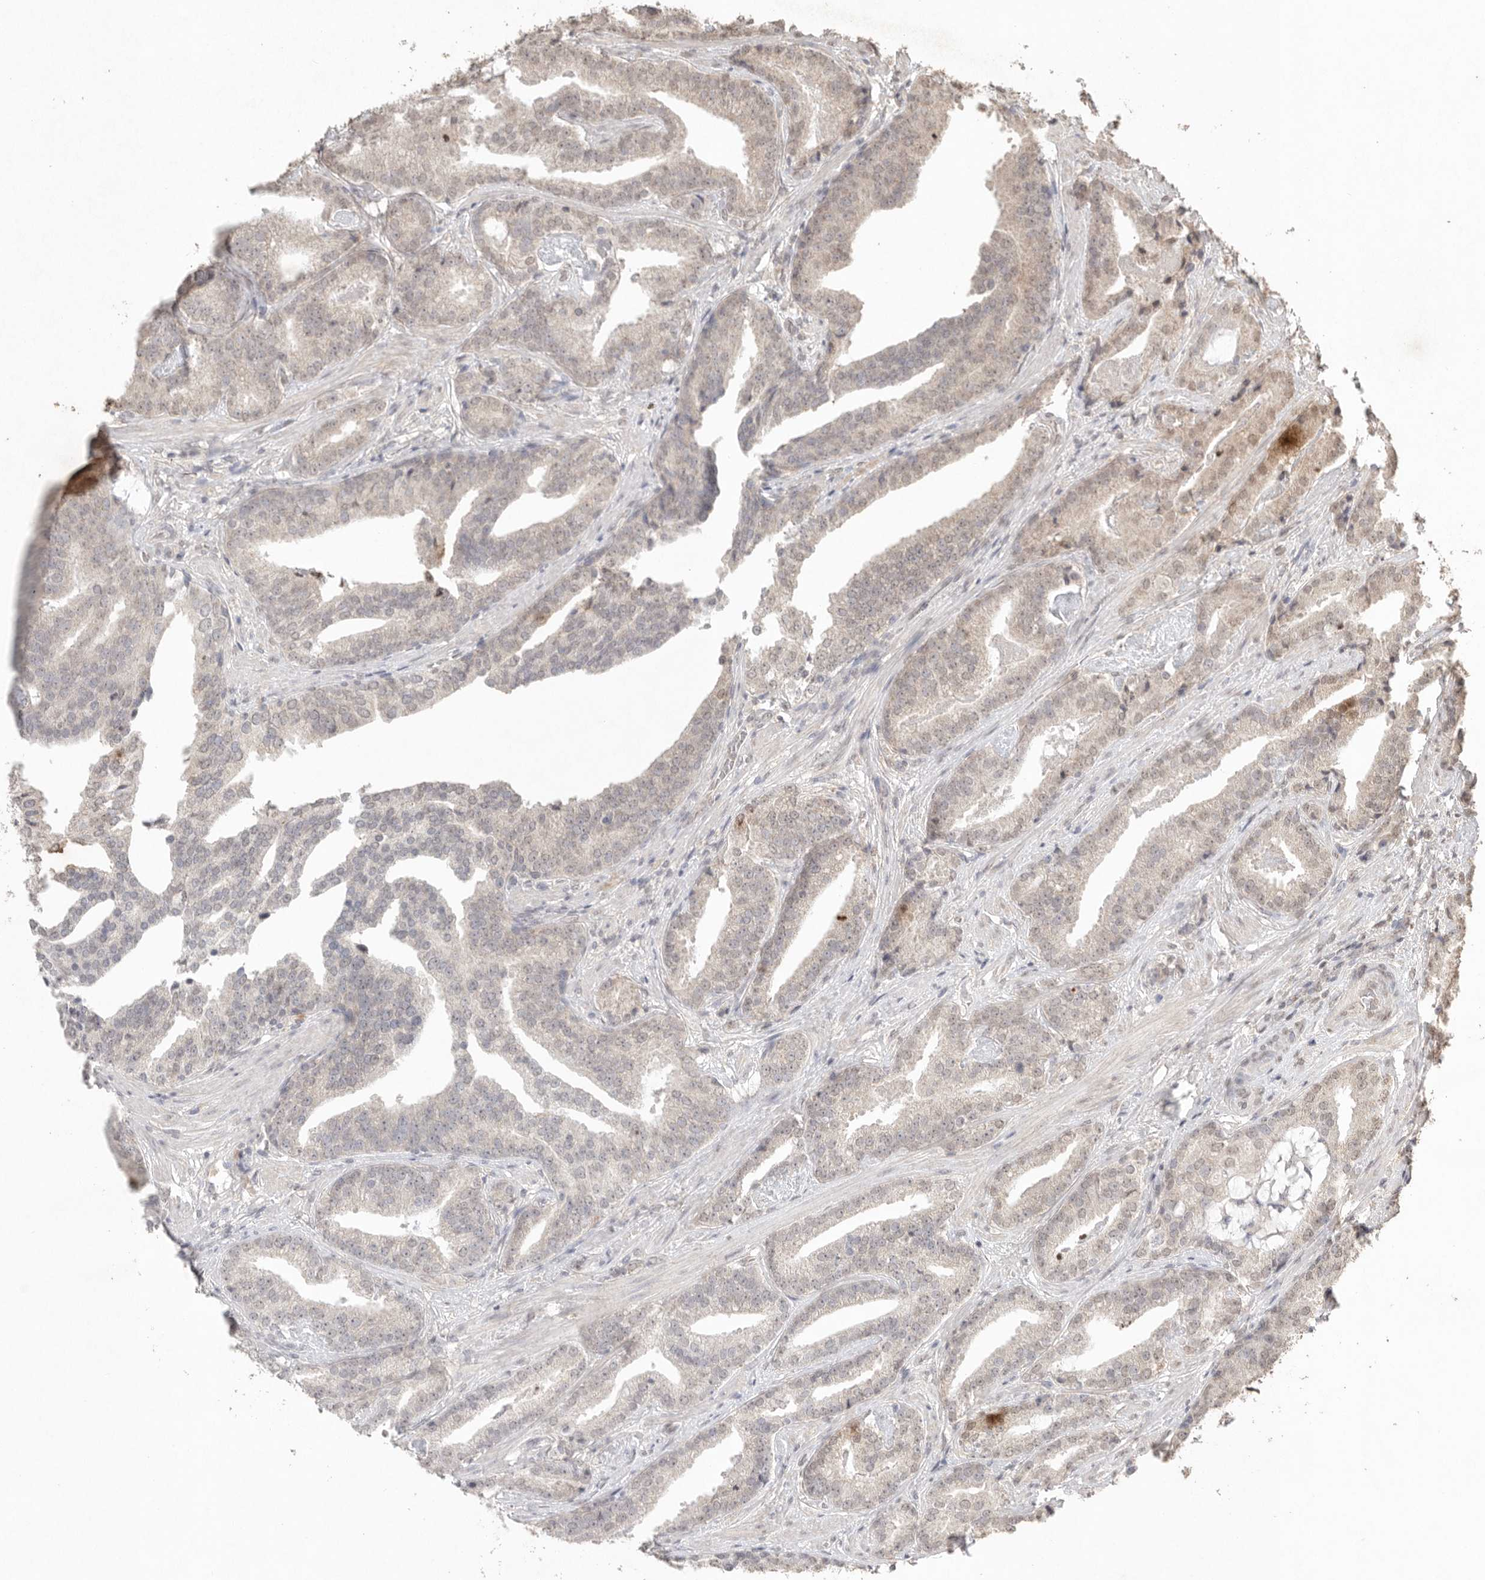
{"staining": {"intensity": "weak", "quantity": "<25%", "location": "cytoplasmic/membranous"}, "tissue": "prostate cancer", "cell_type": "Tumor cells", "image_type": "cancer", "snomed": [{"axis": "morphology", "description": "Adenocarcinoma, Low grade"}, {"axis": "topography", "description": "Prostate"}], "caption": "Tumor cells are negative for protein expression in human adenocarcinoma (low-grade) (prostate).", "gene": "KLK5", "patient": {"sex": "male", "age": 67}}